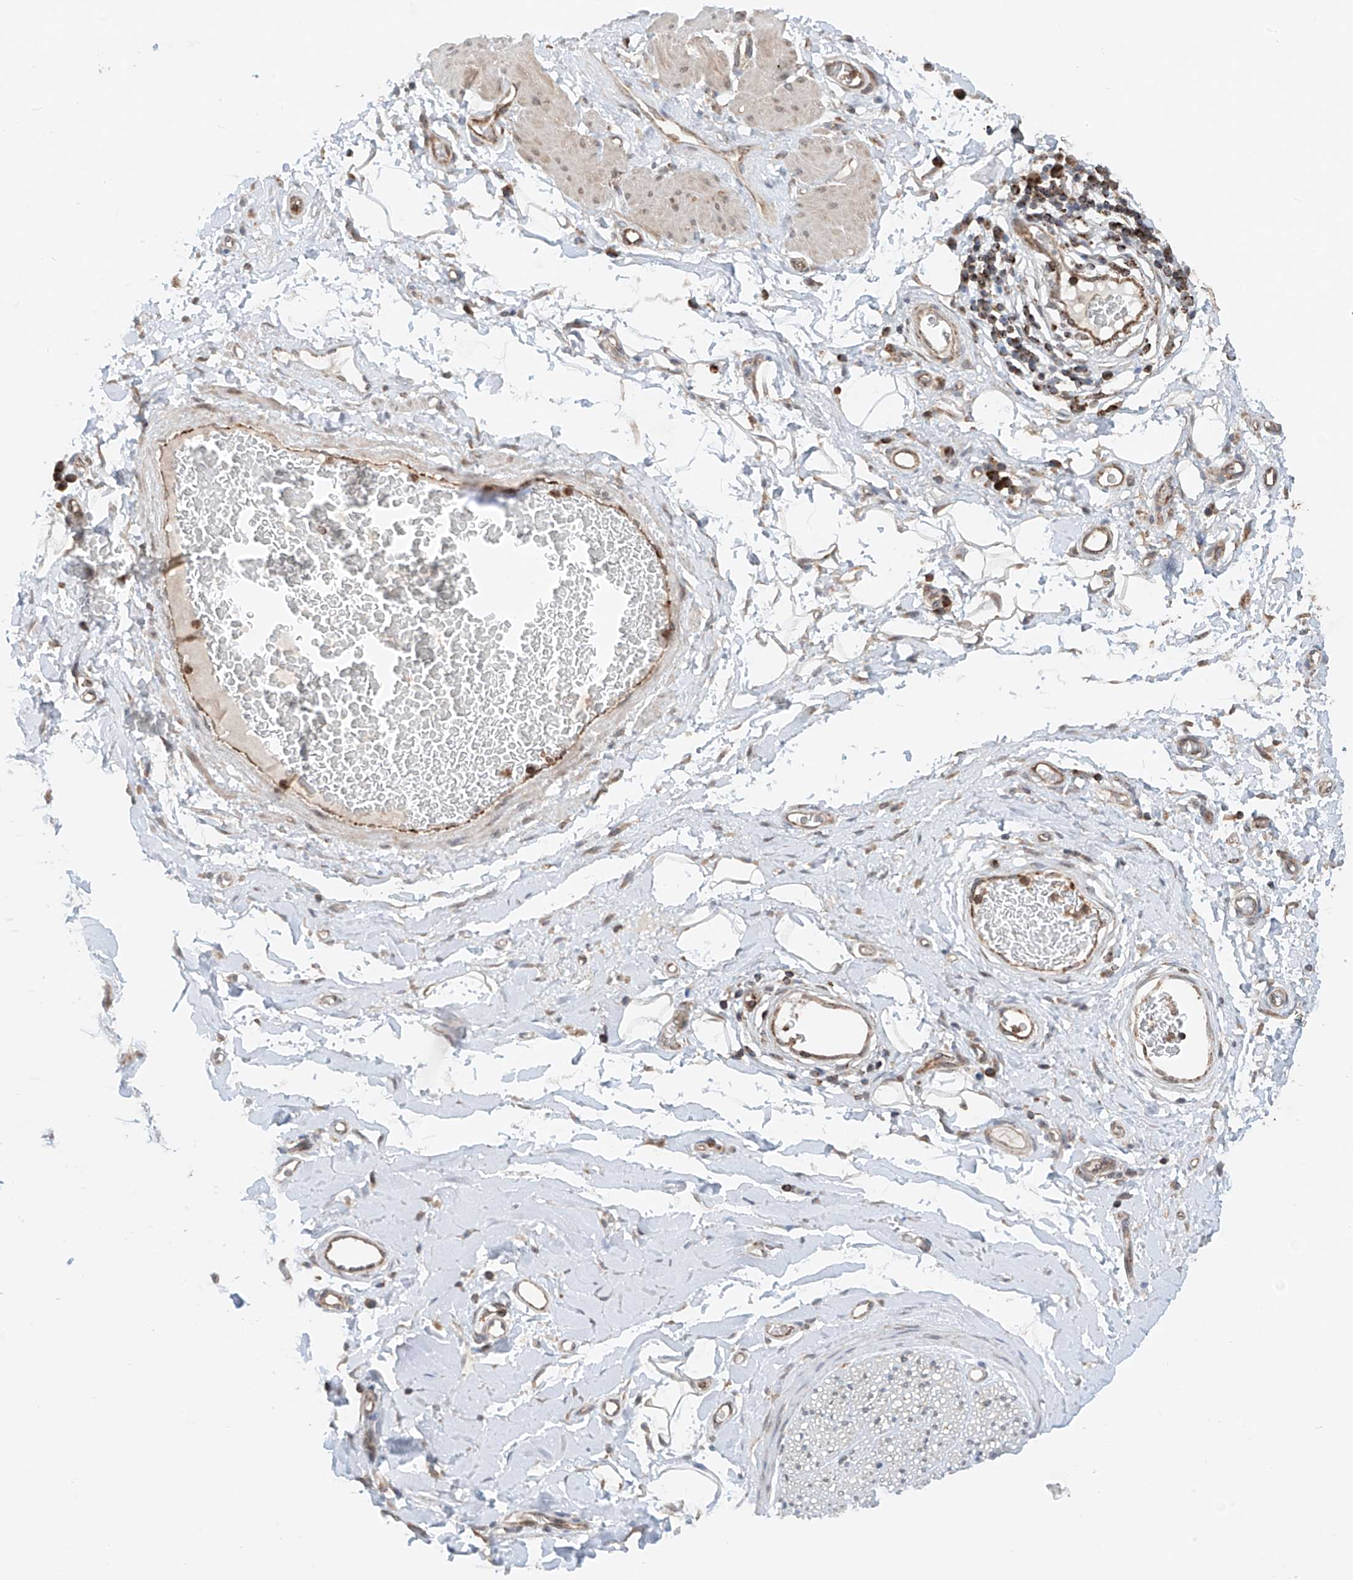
{"staining": {"intensity": "moderate", "quantity": ">75%", "location": "cytoplasmic/membranous,nuclear"}, "tissue": "adipose tissue", "cell_type": "Adipocytes", "image_type": "normal", "snomed": [{"axis": "morphology", "description": "Normal tissue, NOS"}, {"axis": "morphology", "description": "Adenocarcinoma, NOS"}, {"axis": "topography", "description": "Stomach, upper"}, {"axis": "topography", "description": "Peripheral nerve tissue"}], "caption": "Adipose tissue stained with DAB immunohistochemistry exhibits medium levels of moderate cytoplasmic/membranous,nuclear positivity in about >75% of adipocytes.", "gene": "AHCTF1", "patient": {"sex": "male", "age": 62}}